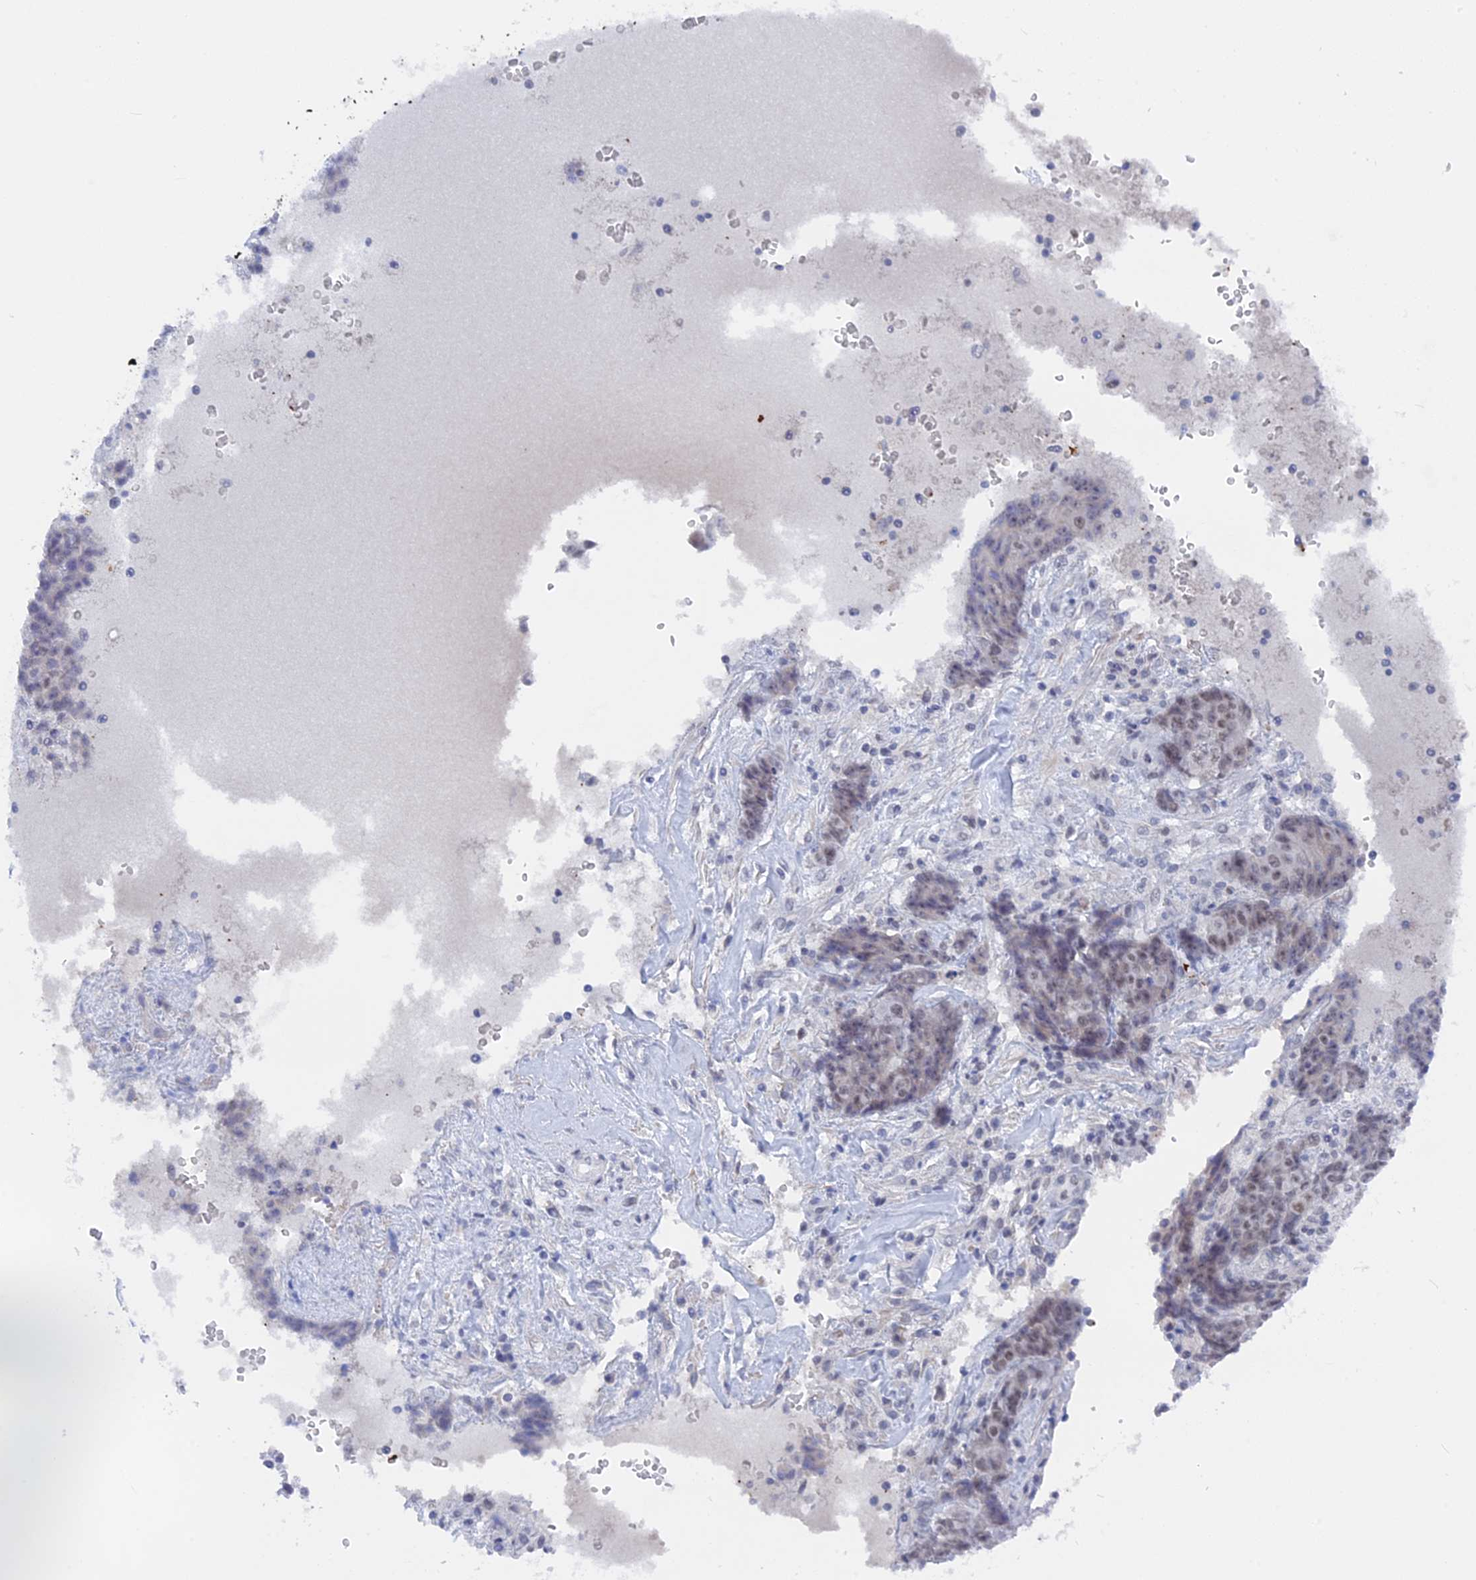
{"staining": {"intensity": "weak", "quantity": "25%-75%", "location": "nuclear"}, "tissue": "ovarian cancer", "cell_type": "Tumor cells", "image_type": "cancer", "snomed": [{"axis": "morphology", "description": "Carcinoma, endometroid"}, {"axis": "topography", "description": "Ovary"}], "caption": "A brown stain highlights weak nuclear staining of a protein in human ovarian cancer tumor cells.", "gene": "BRD2", "patient": {"sex": "female", "age": 42}}